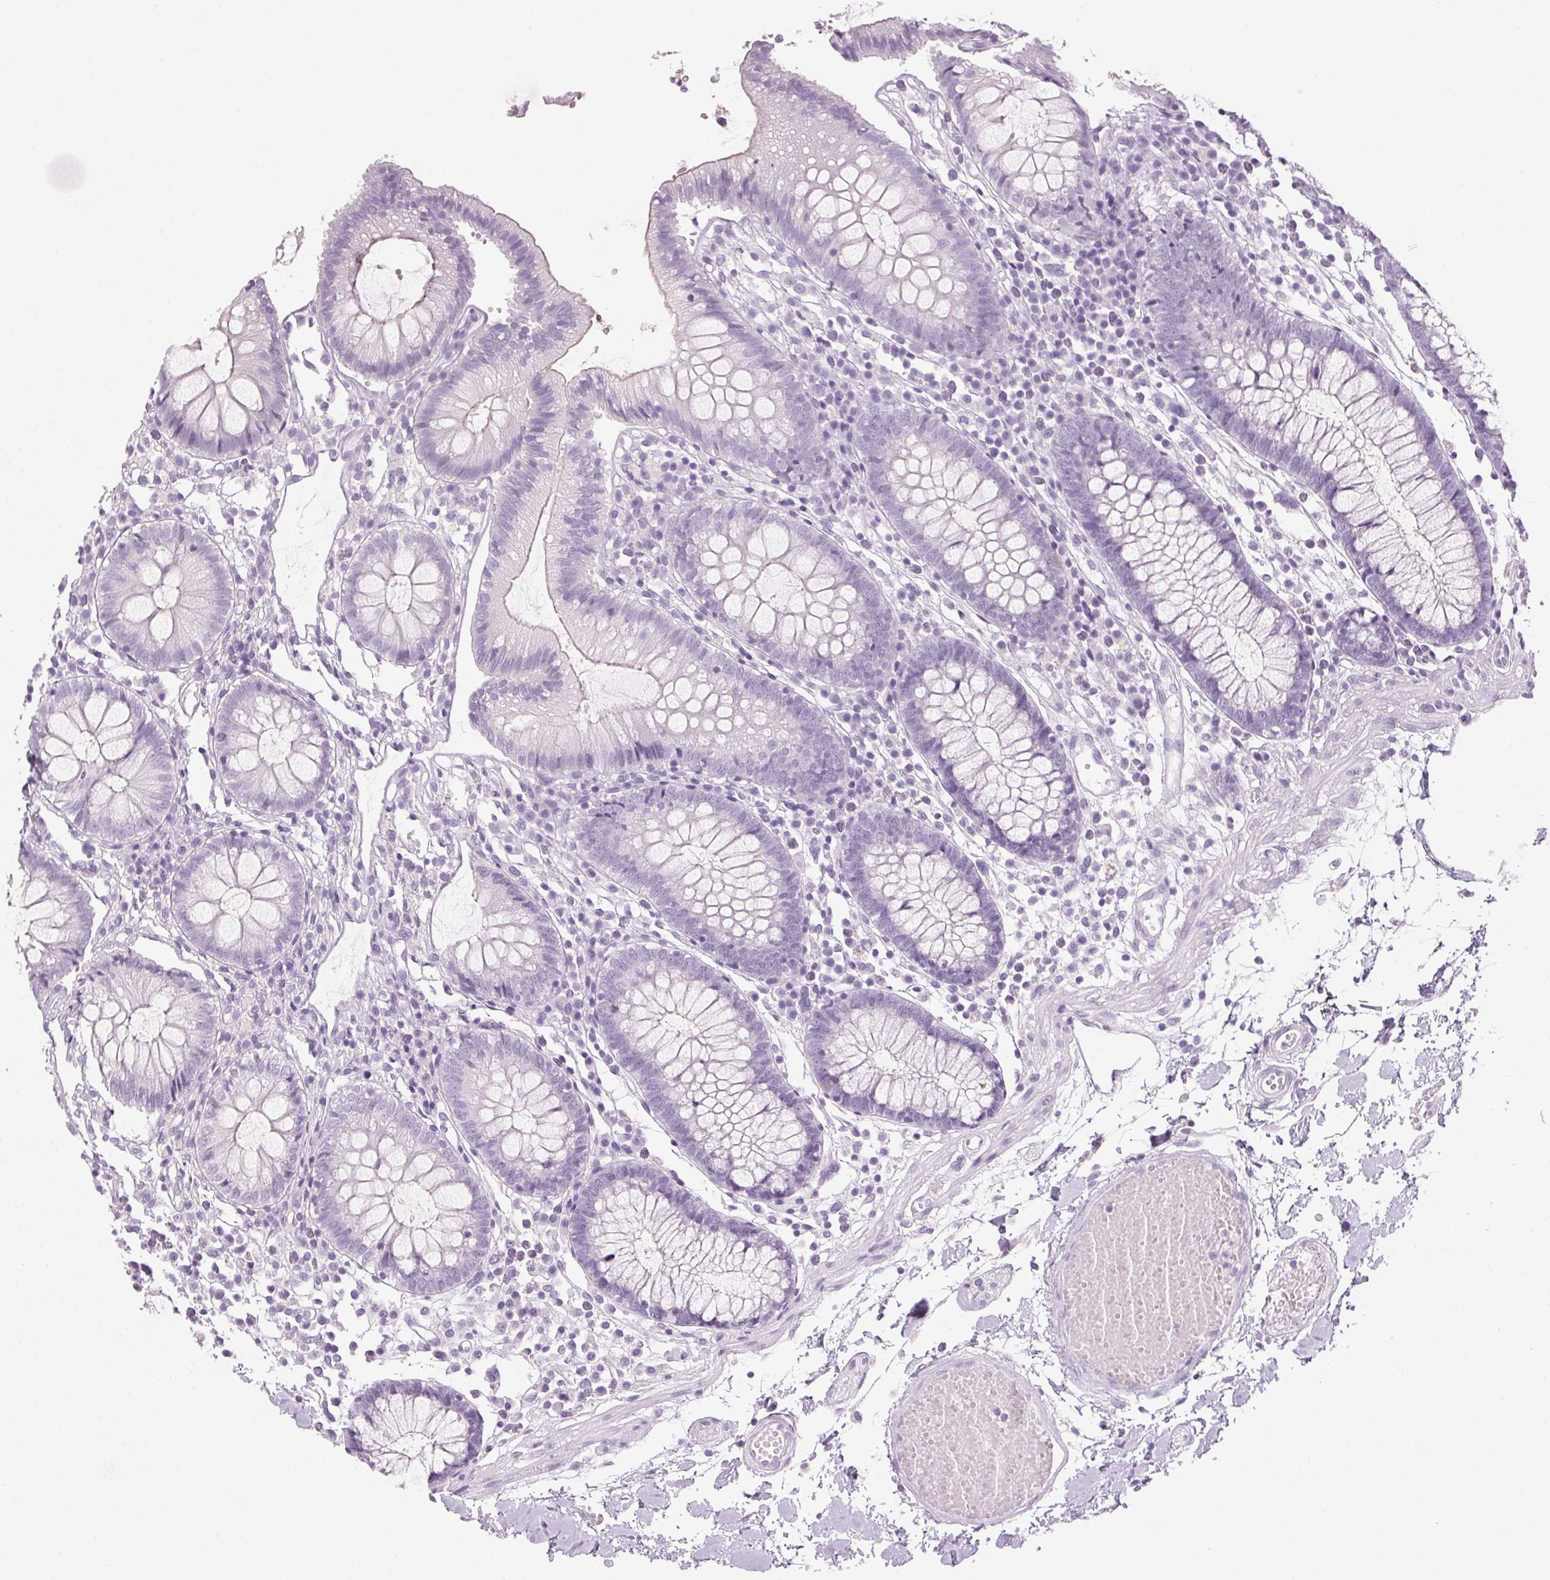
{"staining": {"intensity": "negative", "quantity": "none", "location": "none"}, "tissue": "colon", "cell_type": "Endothelial cells", "image_type": "normal", "snomed": [{"axis": "morphology", "description": "Normal tissue, NOS"}, {"axis": "morphology", "description": "Adenocarcinoma, NOS"}, {"axis": "topography", "description": "Colon"}], "caption": "This image is of benign colon stained with IHC to label a protein in brown with the nuclei are counter-stained blue. There is no staining in endothelial cells.", "gene": "LRP2", "patient": {"sex": "male", "age": 83}}